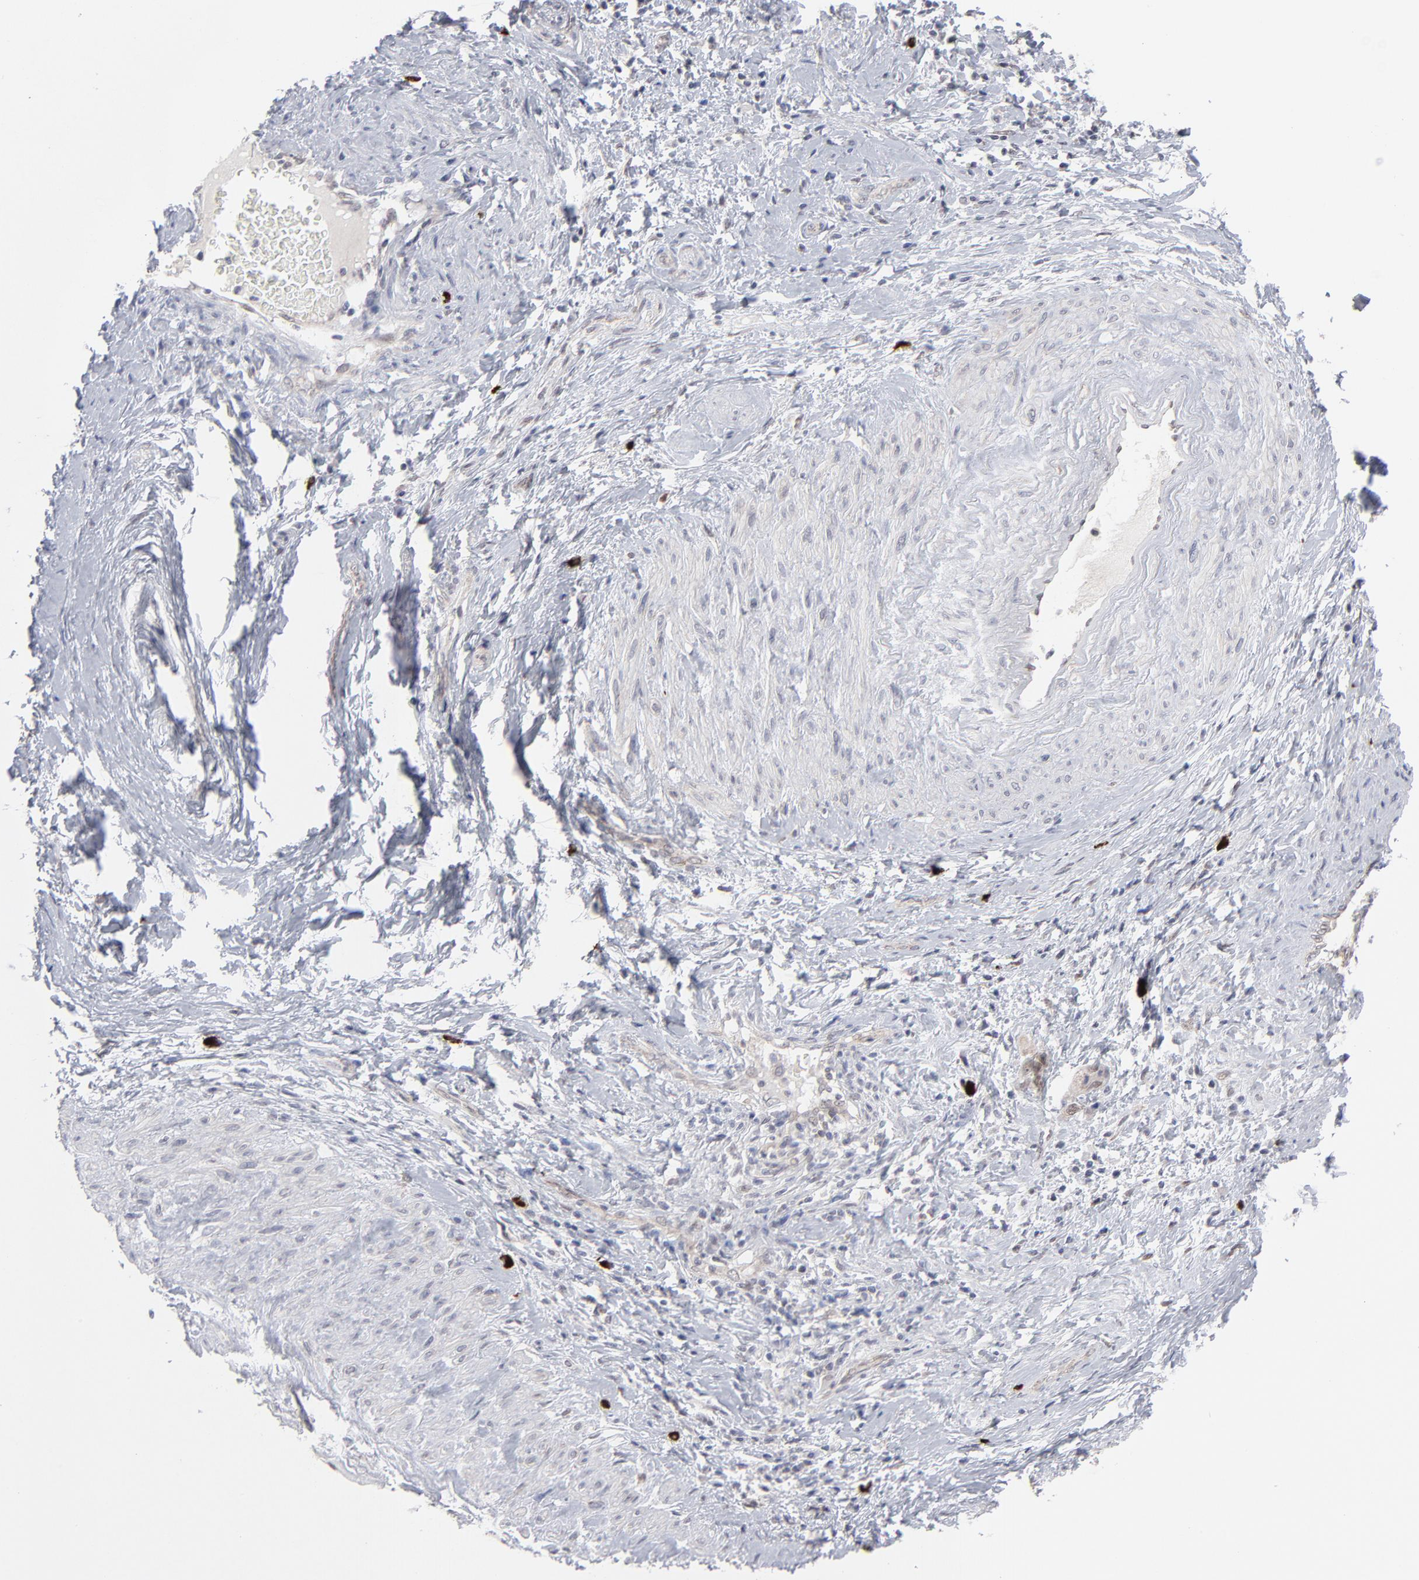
{"staining": {"intensity": "weak", "quantity": "25%-75%", "location": "cytoplasmic/membranous,nuclear"}, "tissue": "cervical cancer", "cell_type": "Tumor cells", "image_type": "cancer", "snomed": [{"axis": "morphology", "description": "Squamous cell carcinoma, NOS"}, {"axis": "topography", "description": "Cervix"}], "caption": "Cervical squamous cell carcinoma stained with a brown dye shows weak cytoplasmic/membranous and nuclear positive positivity in about 25%-75% of tumor cells.", "gene": "NBN", "patient": {"sex": "female", "age": 54}}